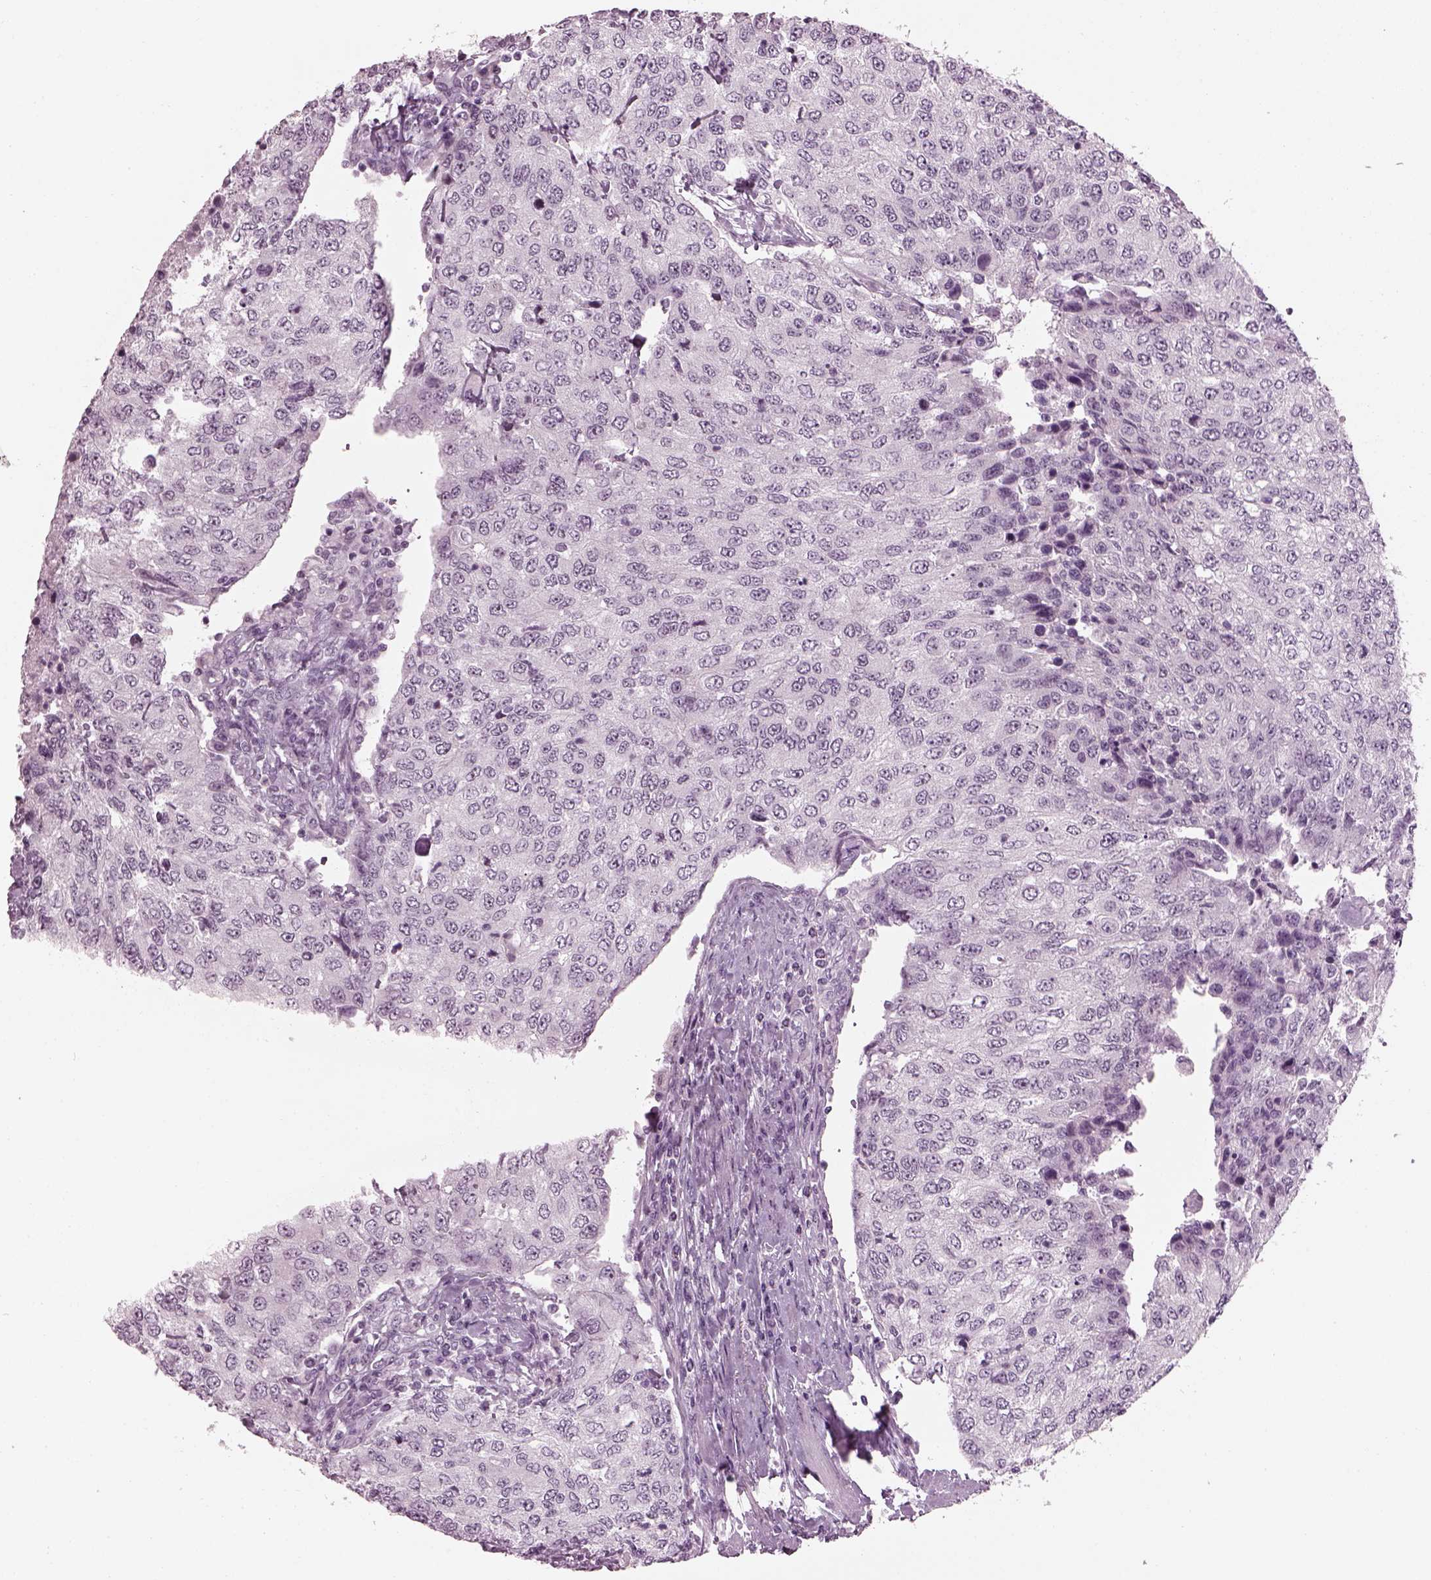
{"staining": {"intensity": "negative", "quantity": "none", "location": "none"}, "tissue": "urothelial cancer", "cell_type": "Tumor cells", "image_type": "cancer", "snomed": [{"axis": "morphology", "description": "Urothelial carcinoma, High grade"}, {"axis": "topography", "description": "Urinary bladder"}], "caption": "Tumor cells show no significant staining in urothelial cancer.", "gene": "ADGRG2", "patient": {"sex": "female", "age": 78}}